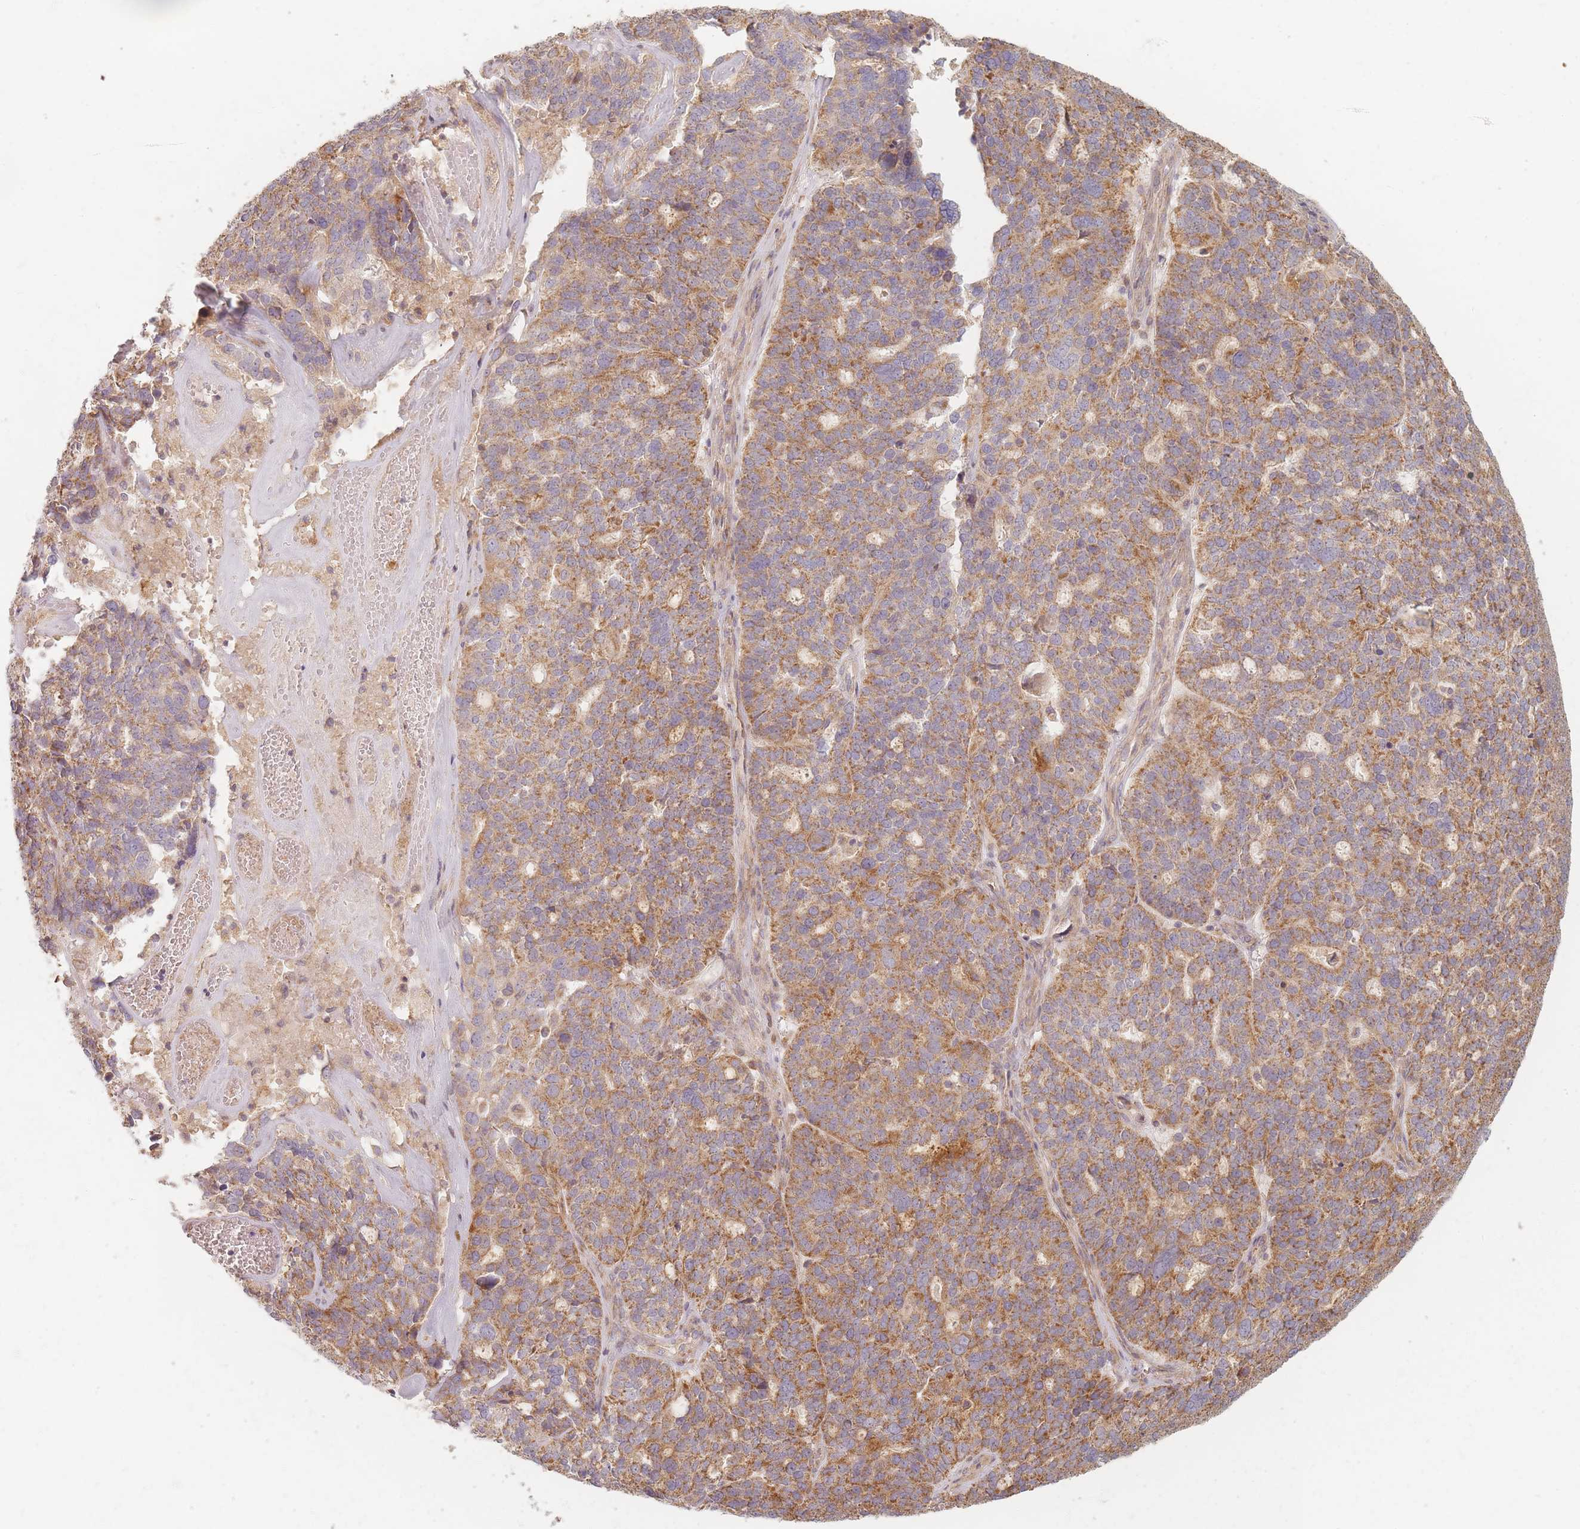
{"staining": {"intensity": "moderate", "quantity": ">75%", "location": "cytoplasmic/membranous"}, "tissue": "ovarian cancer", "cell_type": "Tumor cells", "image_type": "cancer", "snomed": [{"axis": "morphology", "description": "Cystadenocarcinoma, serous, NOS"}, {"axis": "topography", "description": "Ovary"}], "caption": "Ovarian cancer stained with DAB (3,3'-diaminobenzidine) immunohistochemistry (IHC) exhibits medium levels of moderate cytoplasmic/membranous positivity in approximately >75% of tumor cells. (DAB = brown stain, brightfield microscopy at high magnification).", "gene": "MRPS6", "patient": {"sex": "female", "age": 59}}